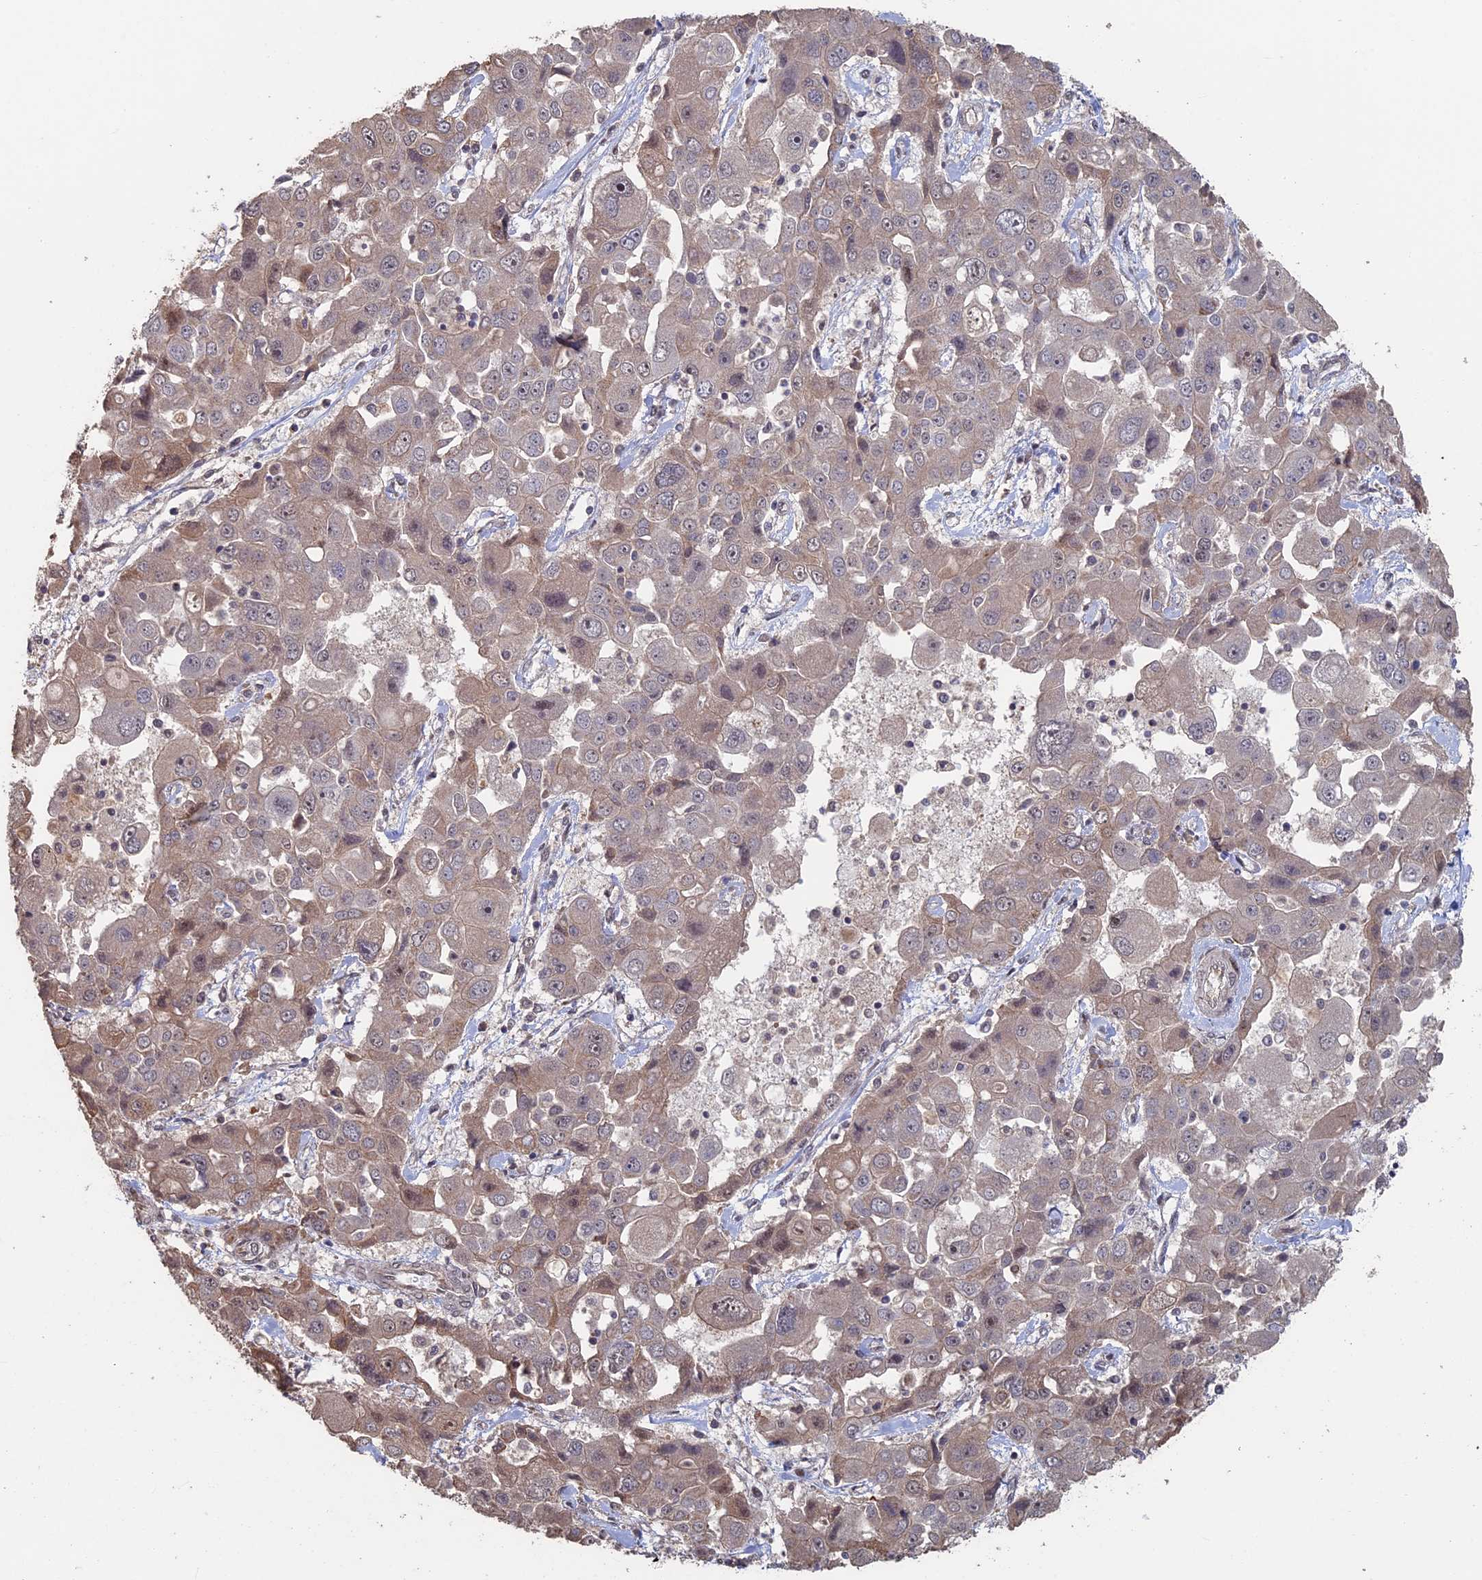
{"staining": {"intensity": "weak", "quantity": "25%-75%", "location": "cytoplasmic/membranous"}, "tissue": "liver cancer", "cell_type": "Tumor cells", "image_type": "cancer", "snomed": [{"axis": "morphology", "description": "Cholangiocarcinoma"}, {"axis": "topography", "description": "Liver"}], "caption": "The micrograph exhibits staining of liver cholangiocarcinoma, revealing weak cytoplasmic/membranous protein expression (brown color) within tumor cells.", "gene": "KIAA1328", "patient": {"sex": "male", "age": 67}}